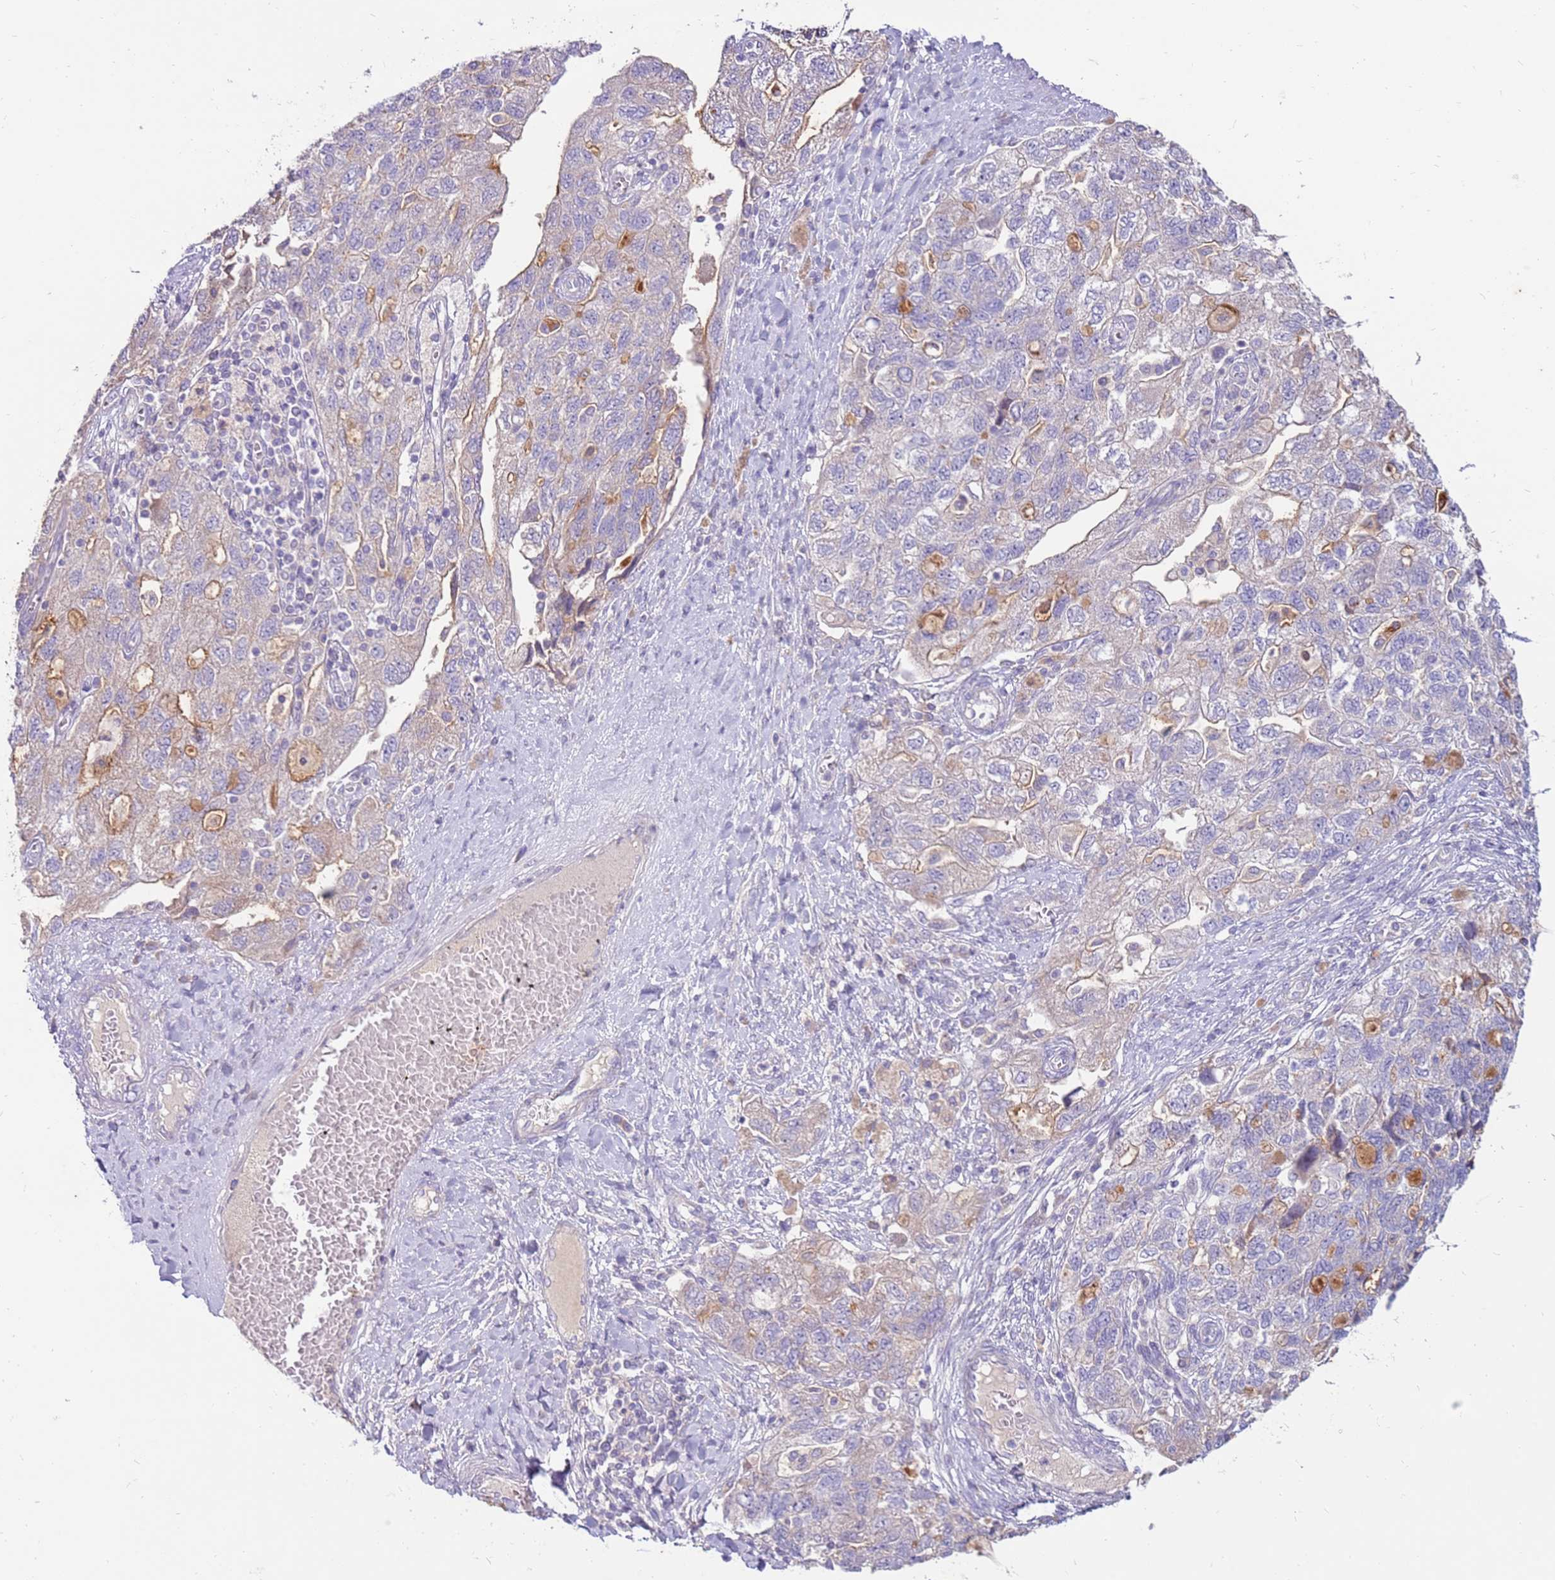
{"staining": {"intensity": "weak", "quantity": "<25%", "location": "cytoplasmic/membranous"}, "tissue": "ovarian cancer", "cell_type": "Tumor cells", "image_type": "cancer", "snomed": [{"axis": "morphology", "description": "Carcinoma, NOS"}, {"axis": "morphology", "description": "Cystadenocarcinoma, serous, NOS"}, {"axis": "topography", "description": "Ovary"}], "caption": "Immunohistochemistry histopathology image of neoplastic tissue: ovarian cancer stained with DAB (3,3'-diaminobenzidine) demonstrates no significant protein positivity in tumor cells.", "gene": "SLC44A4", "patient": {"sex": "female", "age": 69}}